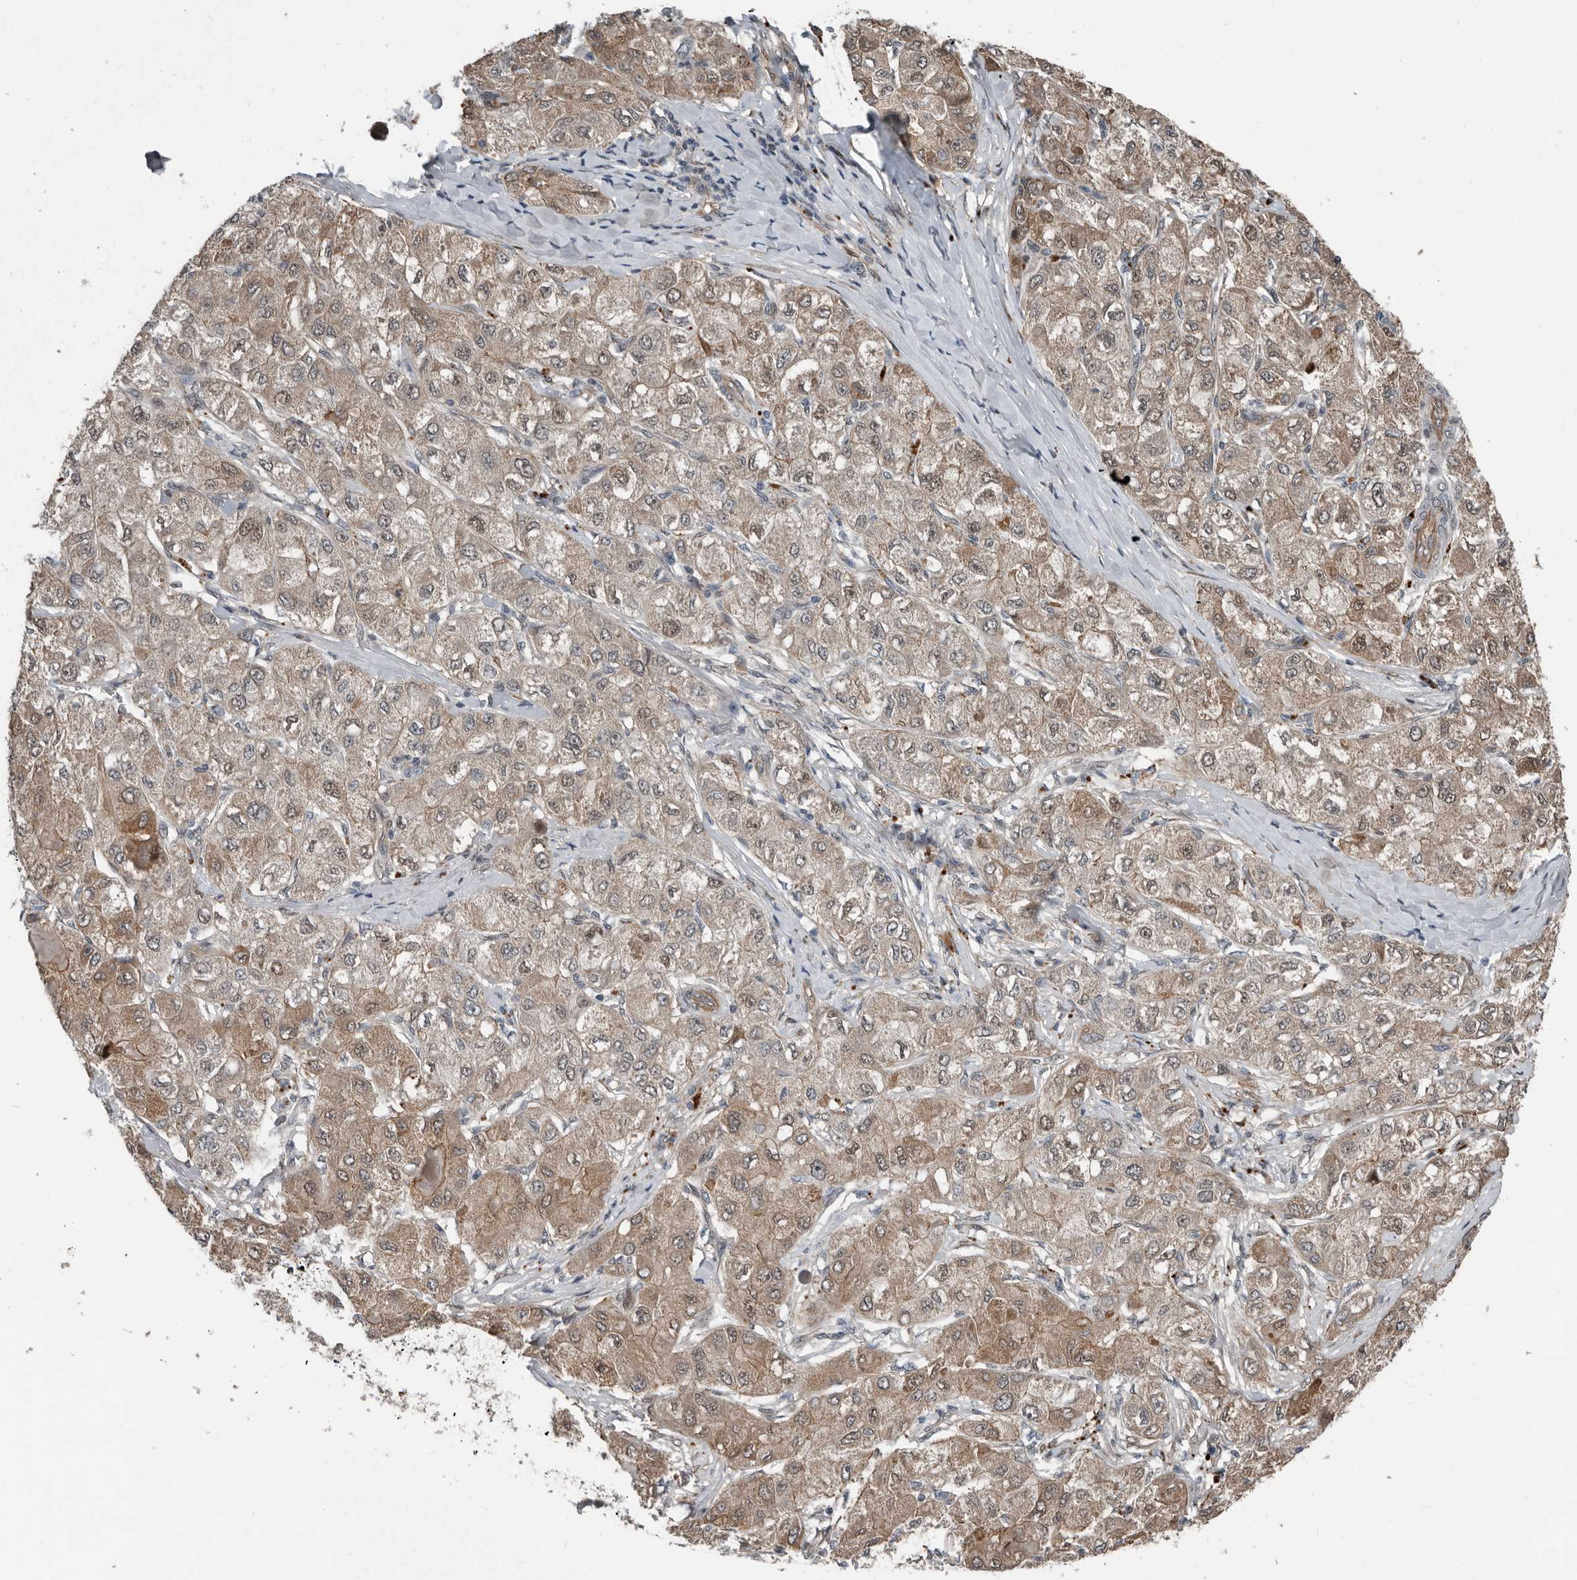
{"staining": {"intensity": "weak", "quantity": ">75%", "location": "cytoplasmic/membranous,nuclear"}, "tissue": "liver cancer", "cell_type": "Tumor cells", "image_type": "cancer", "snomed": [{"axis": "morphology", "description": "Carcinoma, Hepatocellular, NOS"}, {"axis": "topography", "description": "Liver"}], "caption": "High-magnification brightfield microscopy of liver hepatocellular carcinoma stained with DAB (3,3'-diaminobenzidine) (brown) and counterstained with hematoxylin (blue). tumor cells exhibit weak cytoplasmic/membranous and nuclear positivity is present in approximately>75% of cells. Using DAB (brown) and hematoxylin (blue) stains, captured at high magnification using brightfield microscopy.", "gene": "YOD1", "patient": {"sex": "male", "age": 80}}